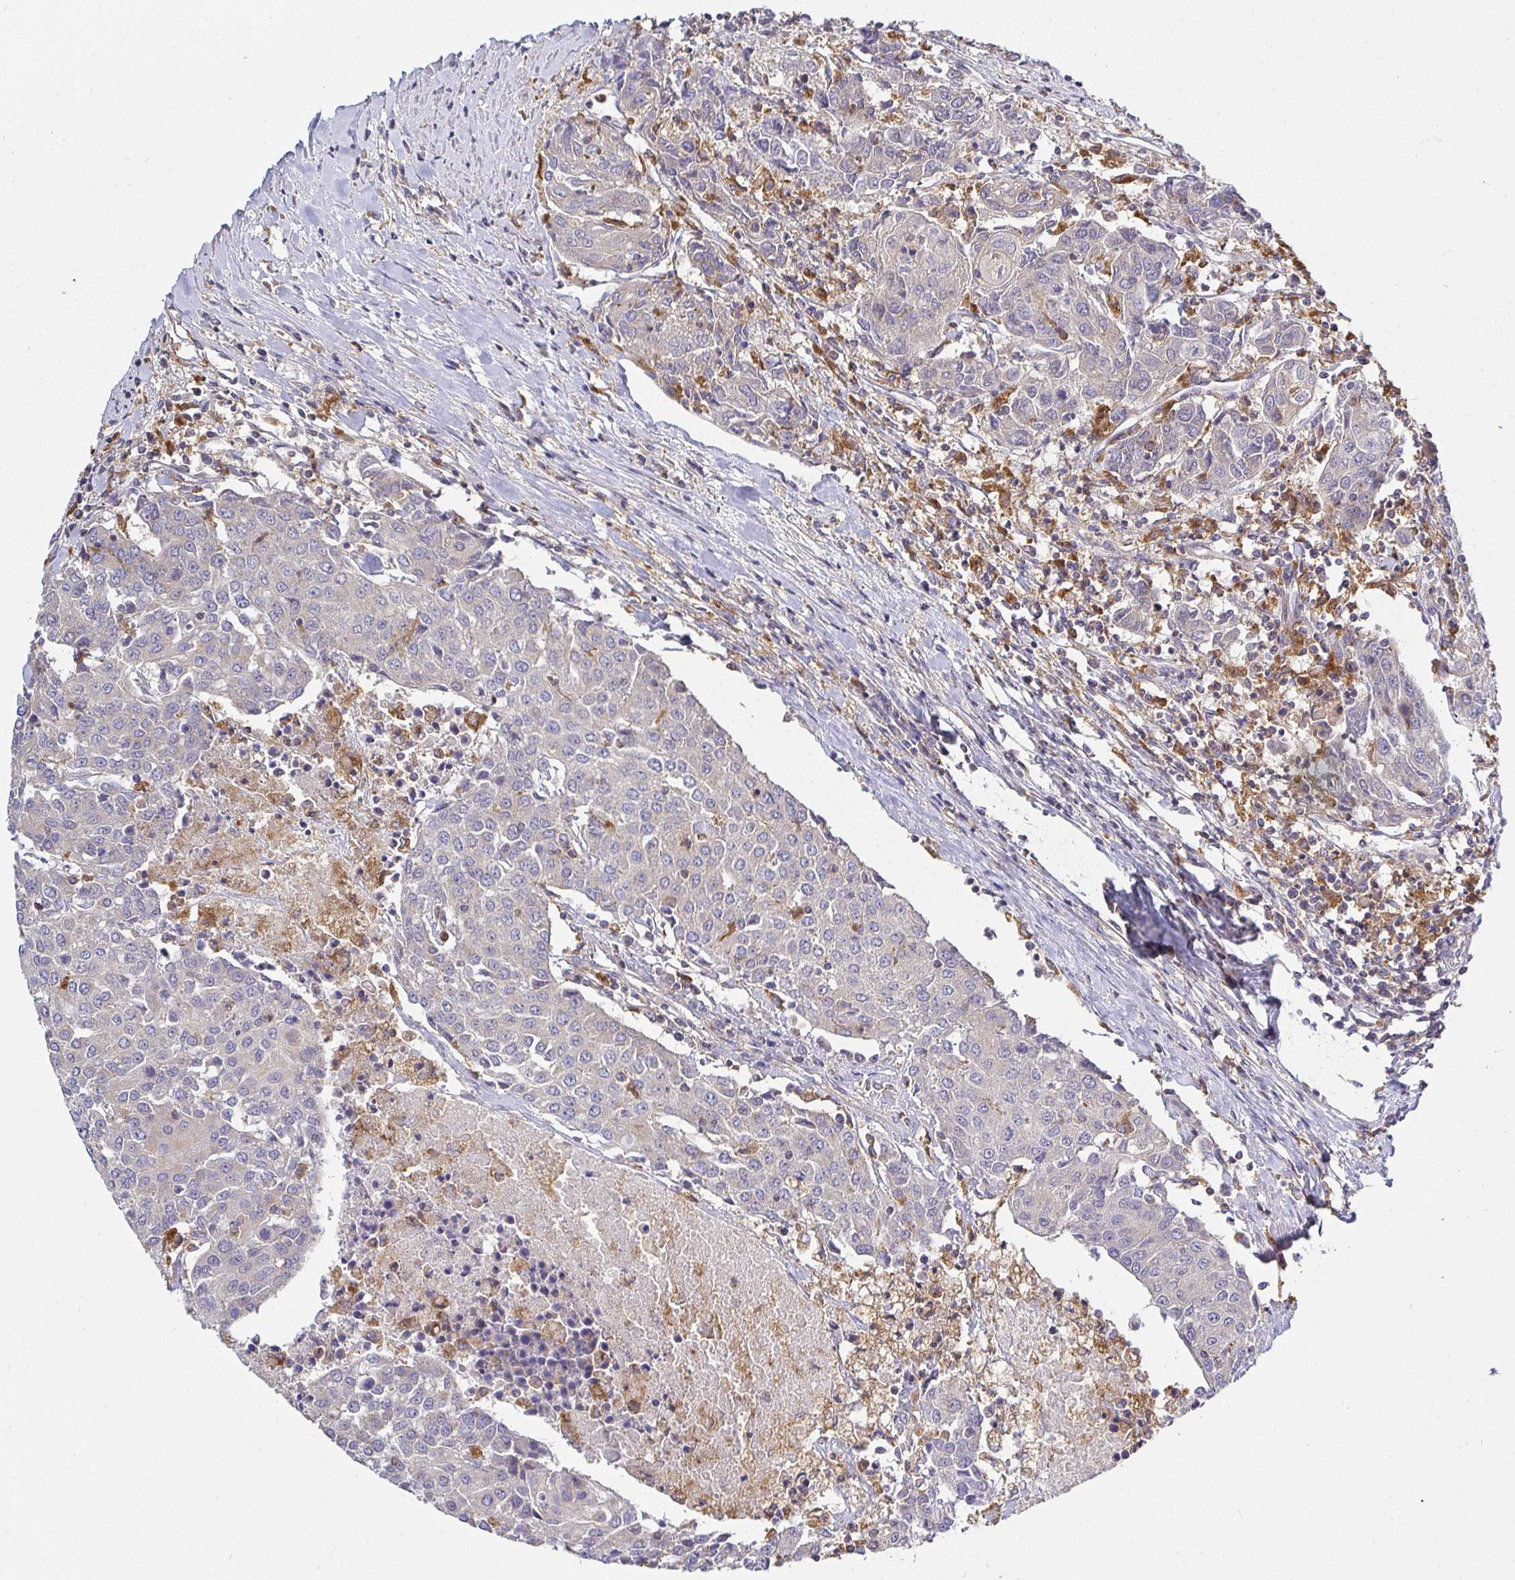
{"staining": {"intensity": "negative", "quantity": "none", "location": "none"}, "tissue": "urothelial cancer", "cell_type": "Tumor cells", "image_type": "cancer", "snomed": [{"axis": "morphology", "description": "Urothelial carcinoma, High grade"}, {"axis": "topography", "description": "Urinary bladder"}], "caption": "IHC of human urothelial cancer reveals no expression in tumor cells. (DAB immunohistochemistry (IHC), high magnification).", "gene": "ATP6V1F", "patient": {"sex": "female", "age": 85}}